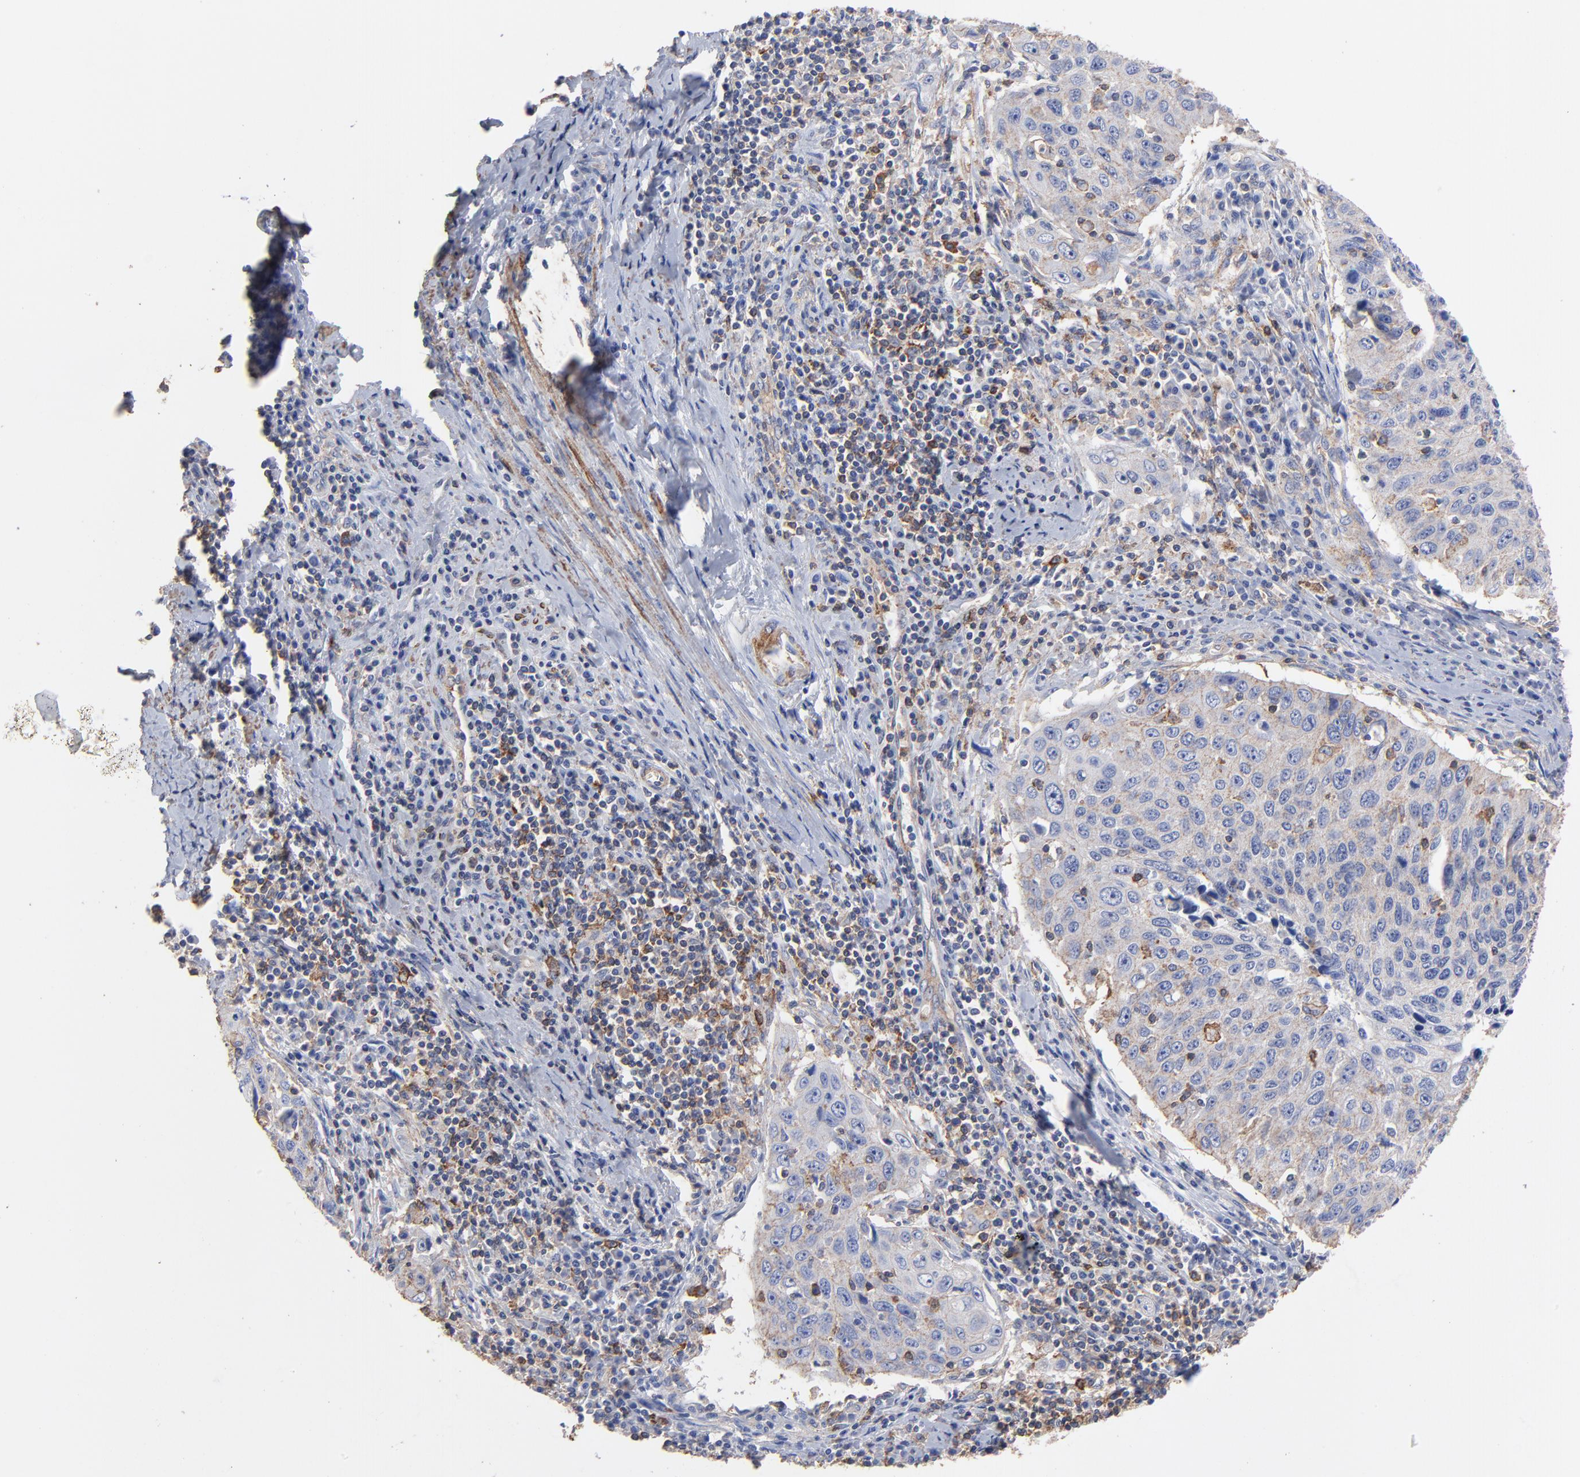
{"staining": {"intensity": "weak", "quantity": "25%-75%", "location": "cytoplasmic/membranous"}, "tissue": "cervical cancer", "cell_type": "Tumor cells", "image_type": "cancer", "snomed": [{"axis": "morphology", "description": "Squamous cell carcinoma, NOS"}, {"axis": "topography", "description": "Cervix"}], "caption": "This image exhibits IHC staining of human cervical cancer, with low weak cytoplasmic/membranous staining in about 25%-75% of tumor cells.", "gene": "ASL", "patient": {"sex": "female", "age": 53}}